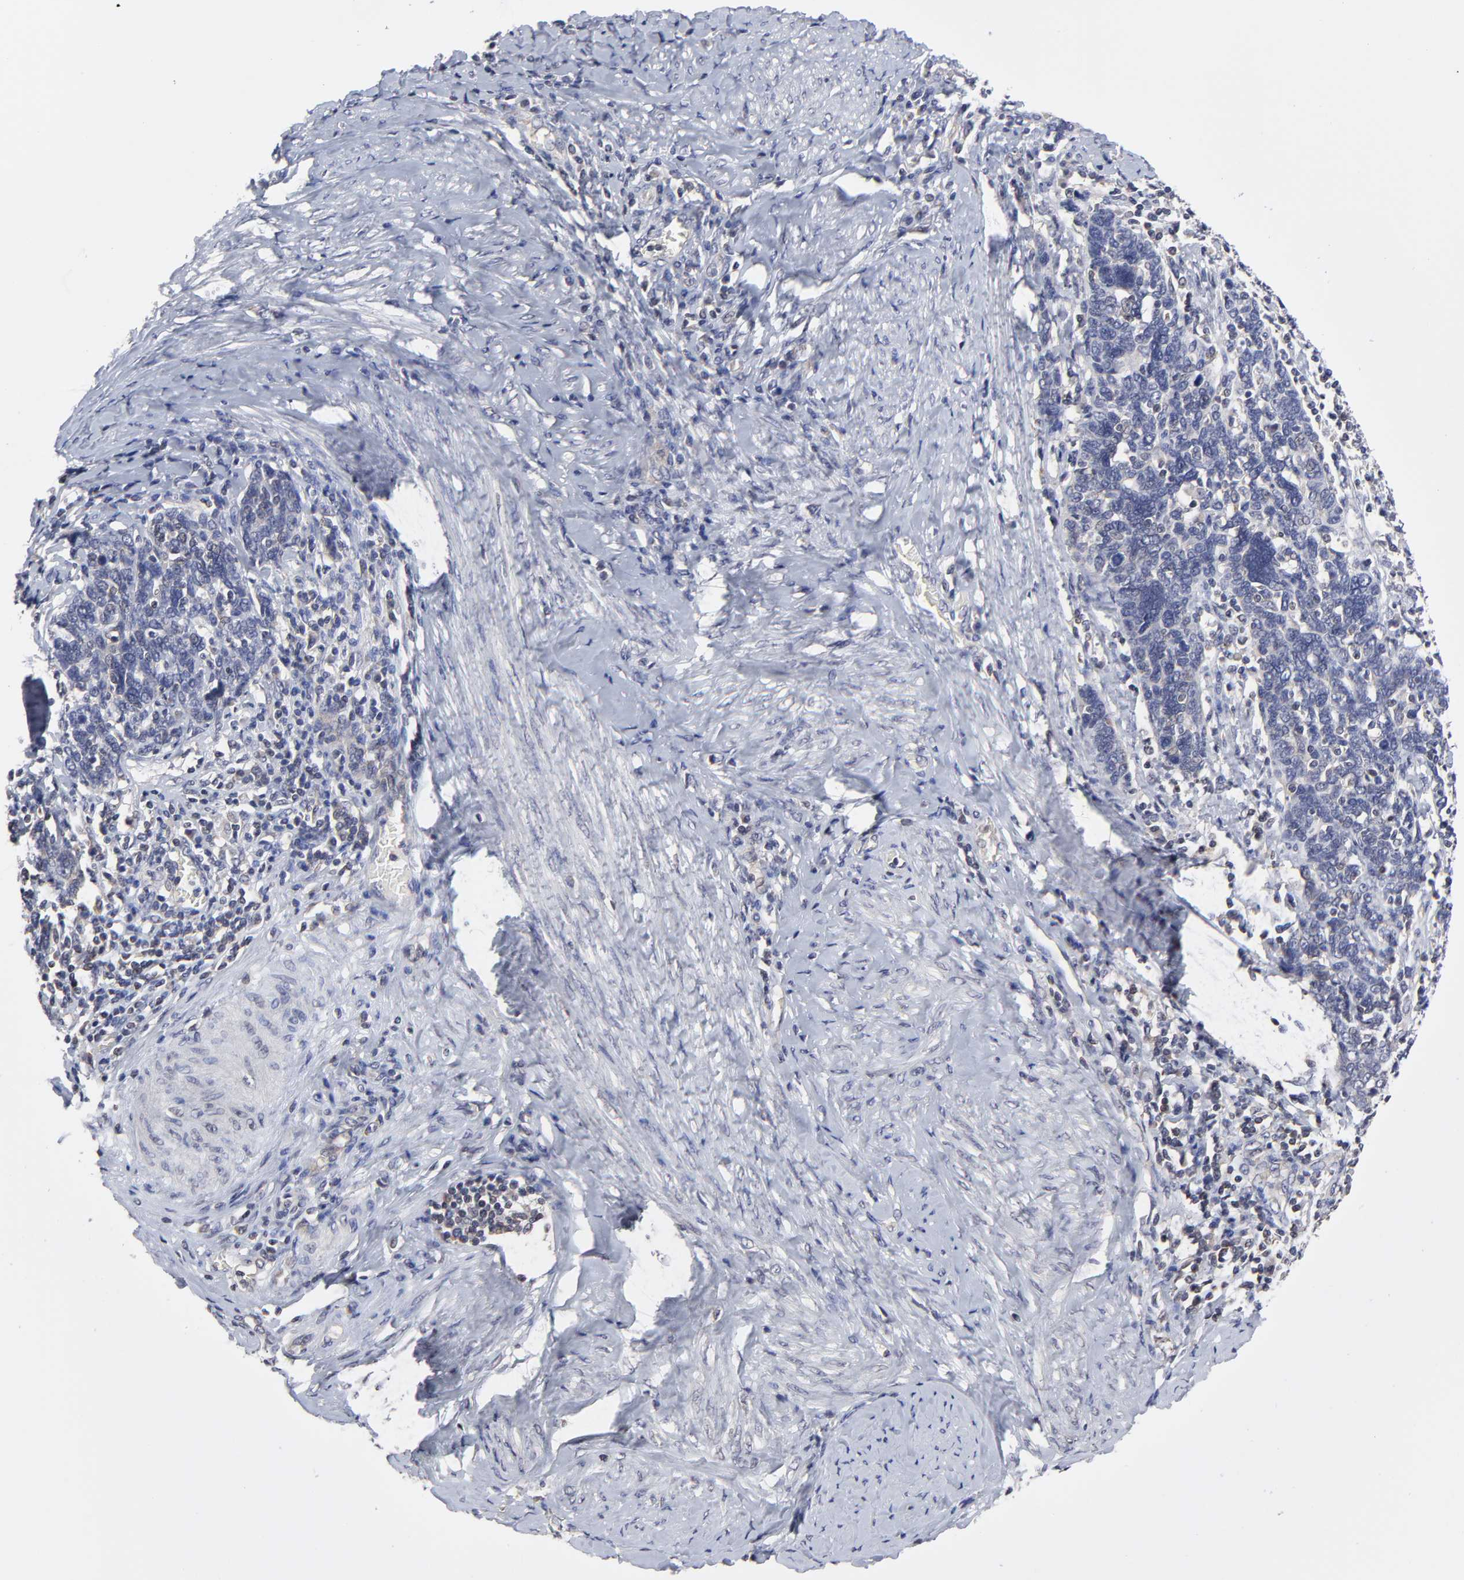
{"staining": {"intensity": "weak", "quantity": "<25%", "location": "cytoplasmic/membranous"}, "tissue": "cervical cancer", "cell_type": "Tumor cells", "image_type": "cancer", "snomed": [{"axis": "morphology", "description": "Squamous cell carcinoma, NOS"}, {"axis": "topography", "description": "Cervix"}], "caption": "Protein analysis of cervical squamous cell carcinoma reveals no significant staining in tumor cells.", "gene": "ZNF157", "patient": {"sex": "female", "age": 41}}